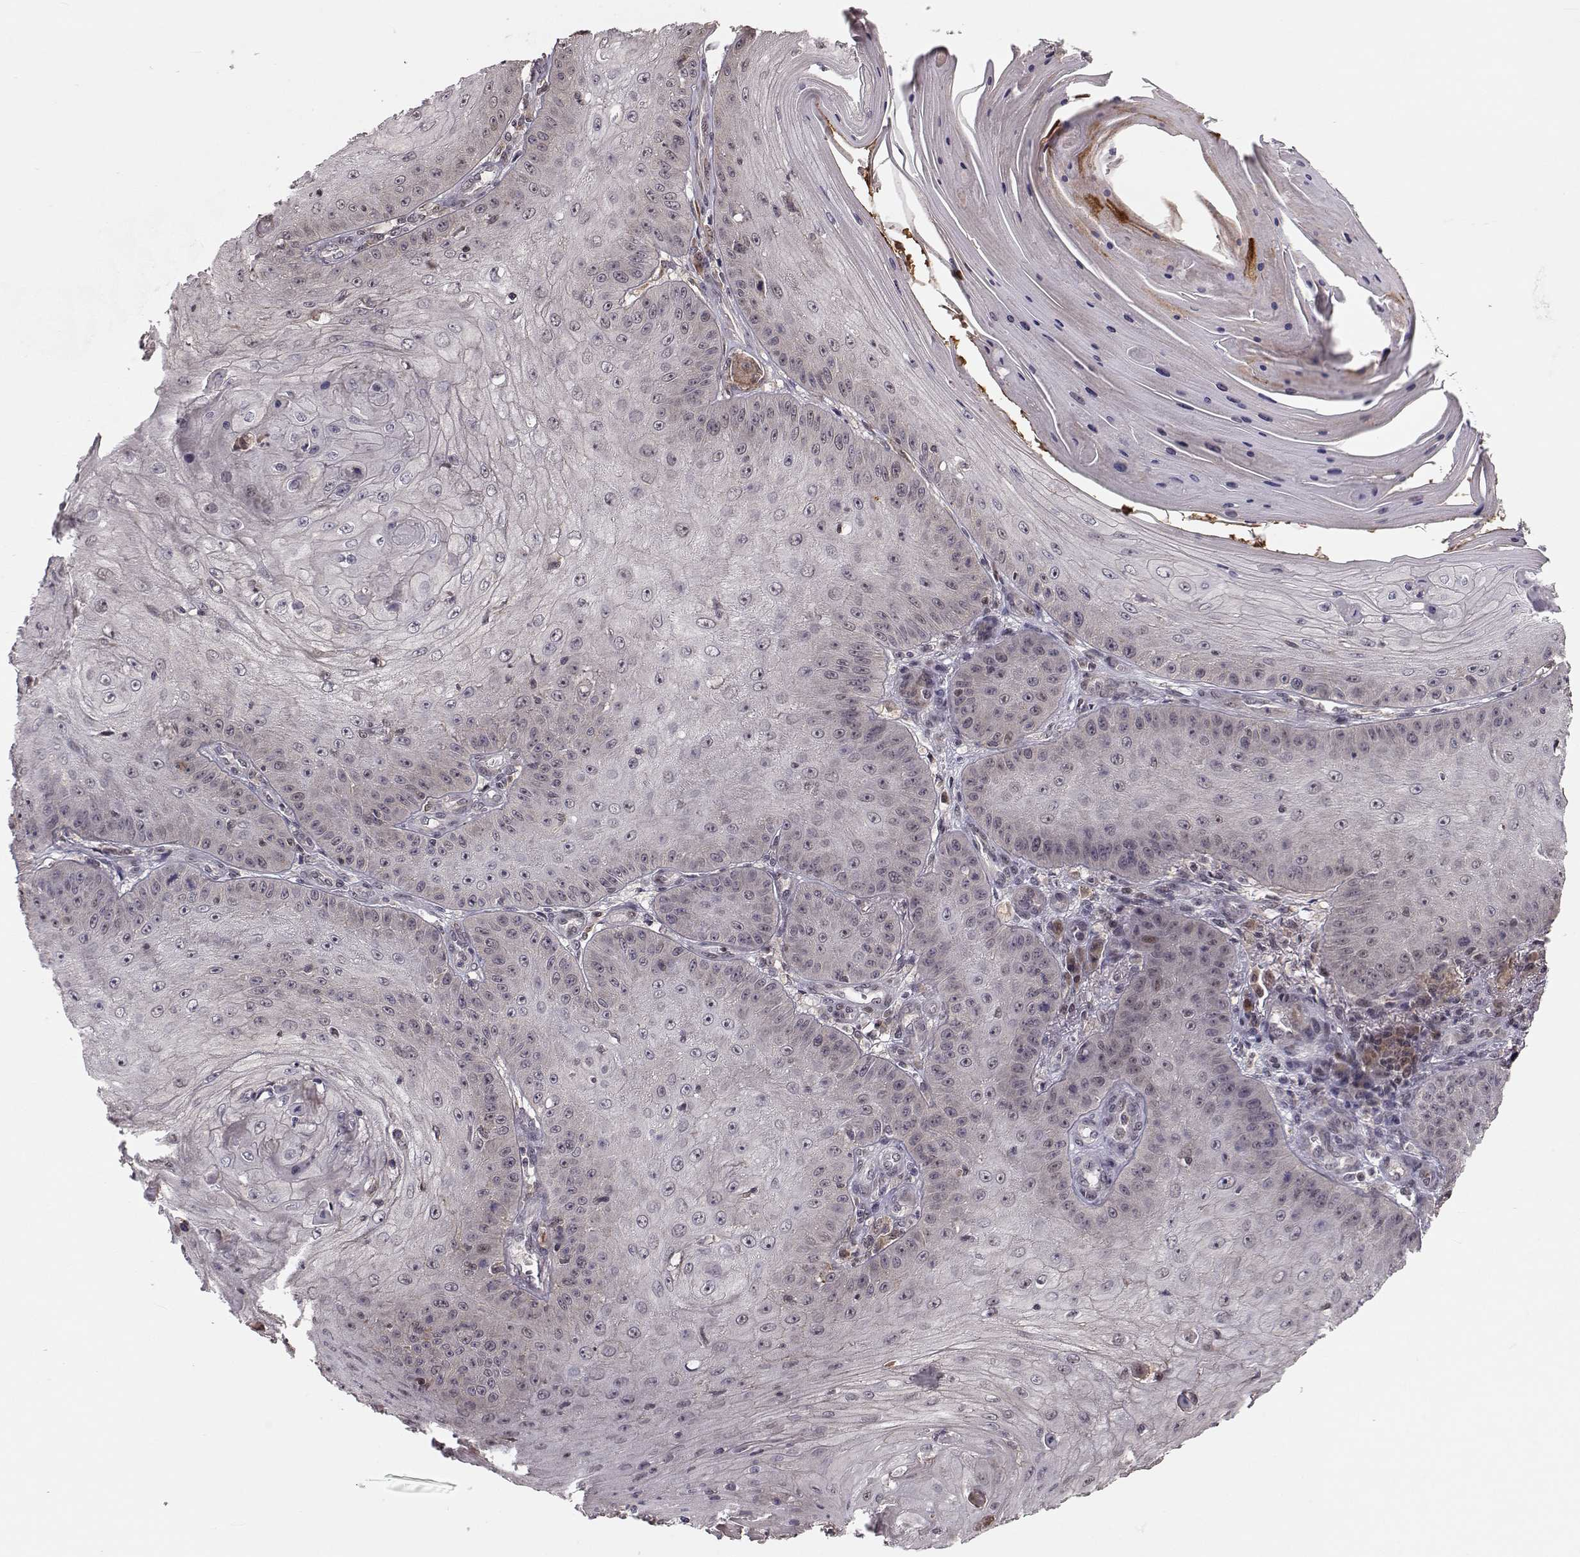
{"staining": {"intensity": "negative", "quantity": "none", "location": "none"}, "tissue": "skin cancer", "cell_type": "Tumor cells", "image_type": "cancer", "snomed": [{"axis": "morphology", "description": "Squamous cell carcinoma, NOS"}, {"axis": "topography", "description": "Skin"}], "caption": "A histopathology image of human skin squamous cell carcinoma is negative for staining in tumor cells.", "gene": "PLEKHG3", "patient": {"sex": "male", "age": 70}}